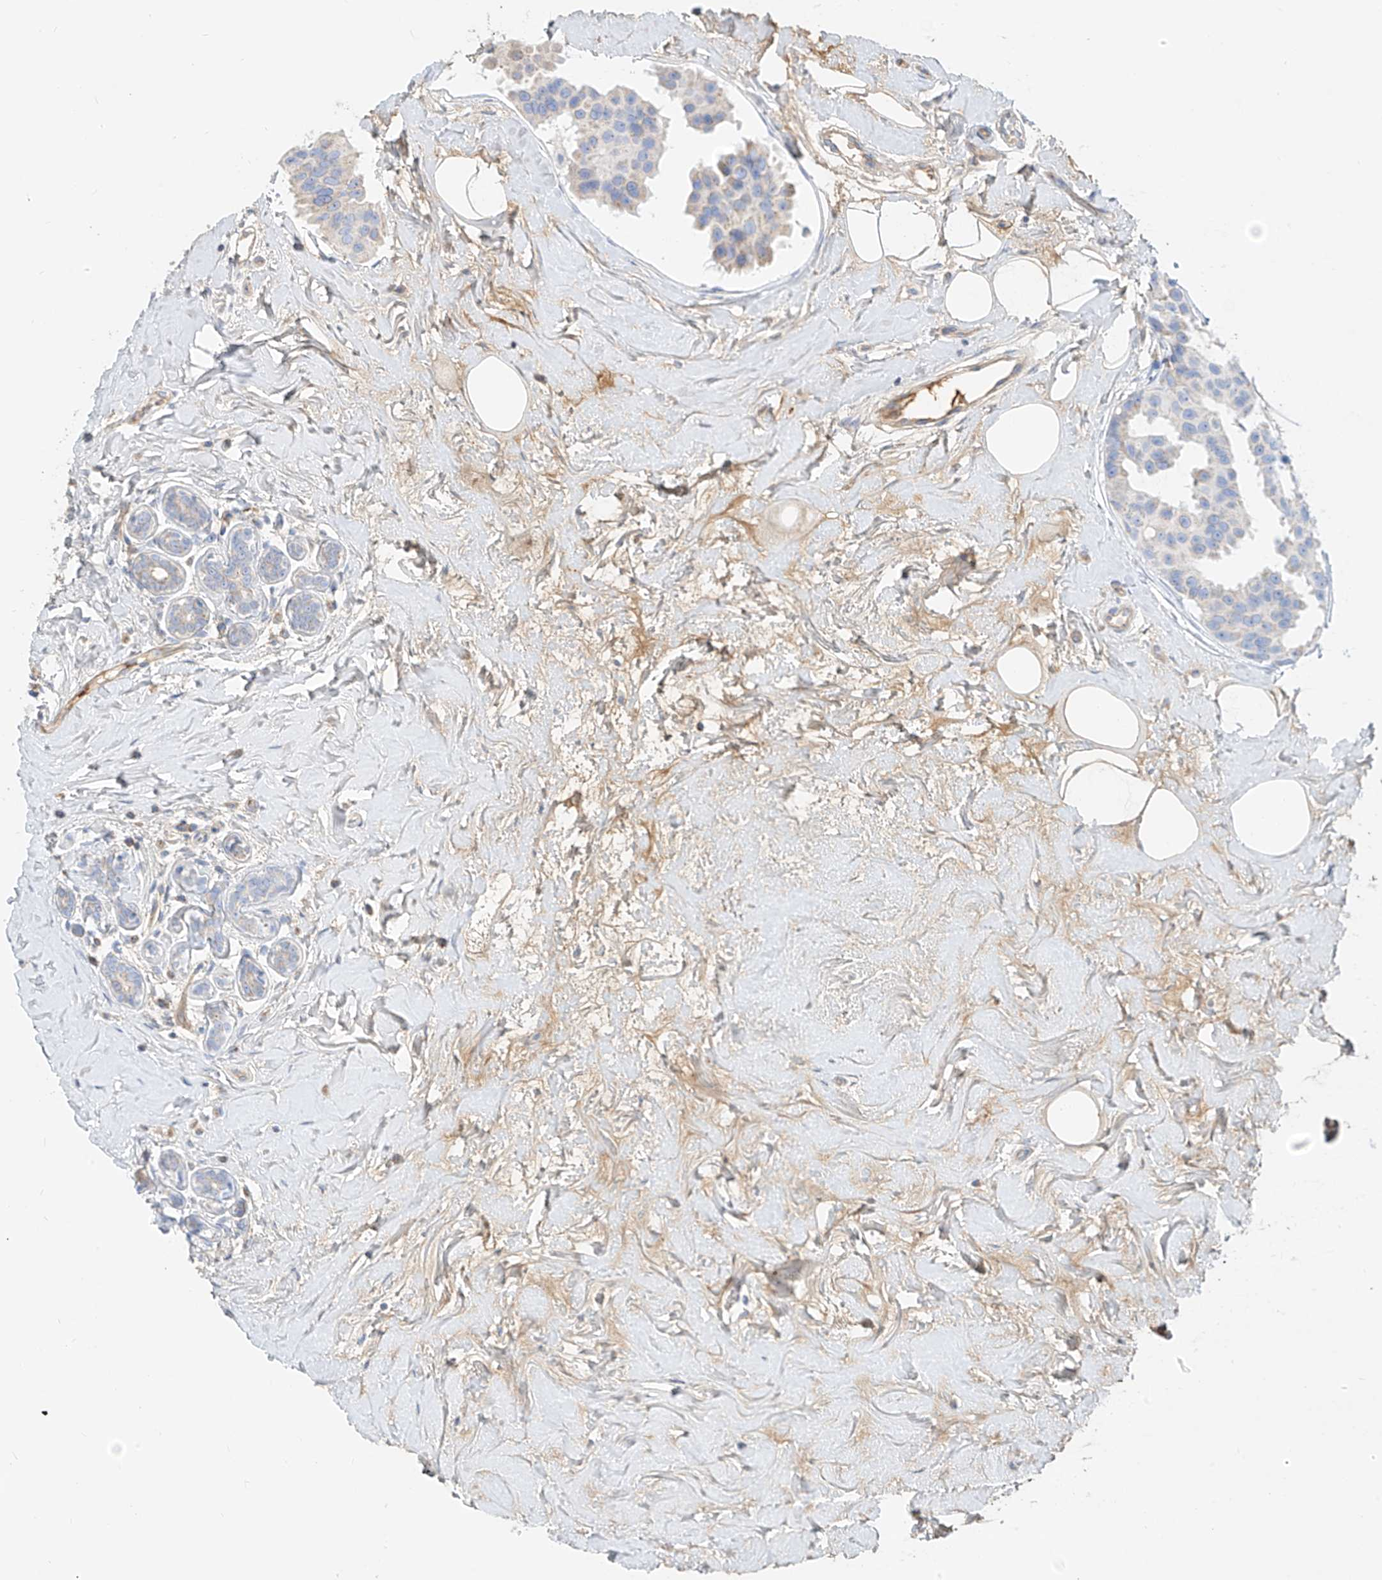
{"staining": {"intensity": "negative", "quantity": "none", "location": "none"}, "tissue": "breast cancer", "cell_type": "Tumor cells", "image_type": "cancer", "snomed": [{"axis": "morphology", "description": "Normal tissue, NOS"}, {"axis": "morphology", "description": "Duct carcinoma"}, {"axis": "topography", "description": "Breast"}], "caption": "DAB immunohistochemical staining of intraductal carcinoma (breast) demonstrates no significant positivity in tumor cells. Nuclei are stained in blue.", "gene": "OCSTAMP", "patient": {"sex": "female", "age": 39}}